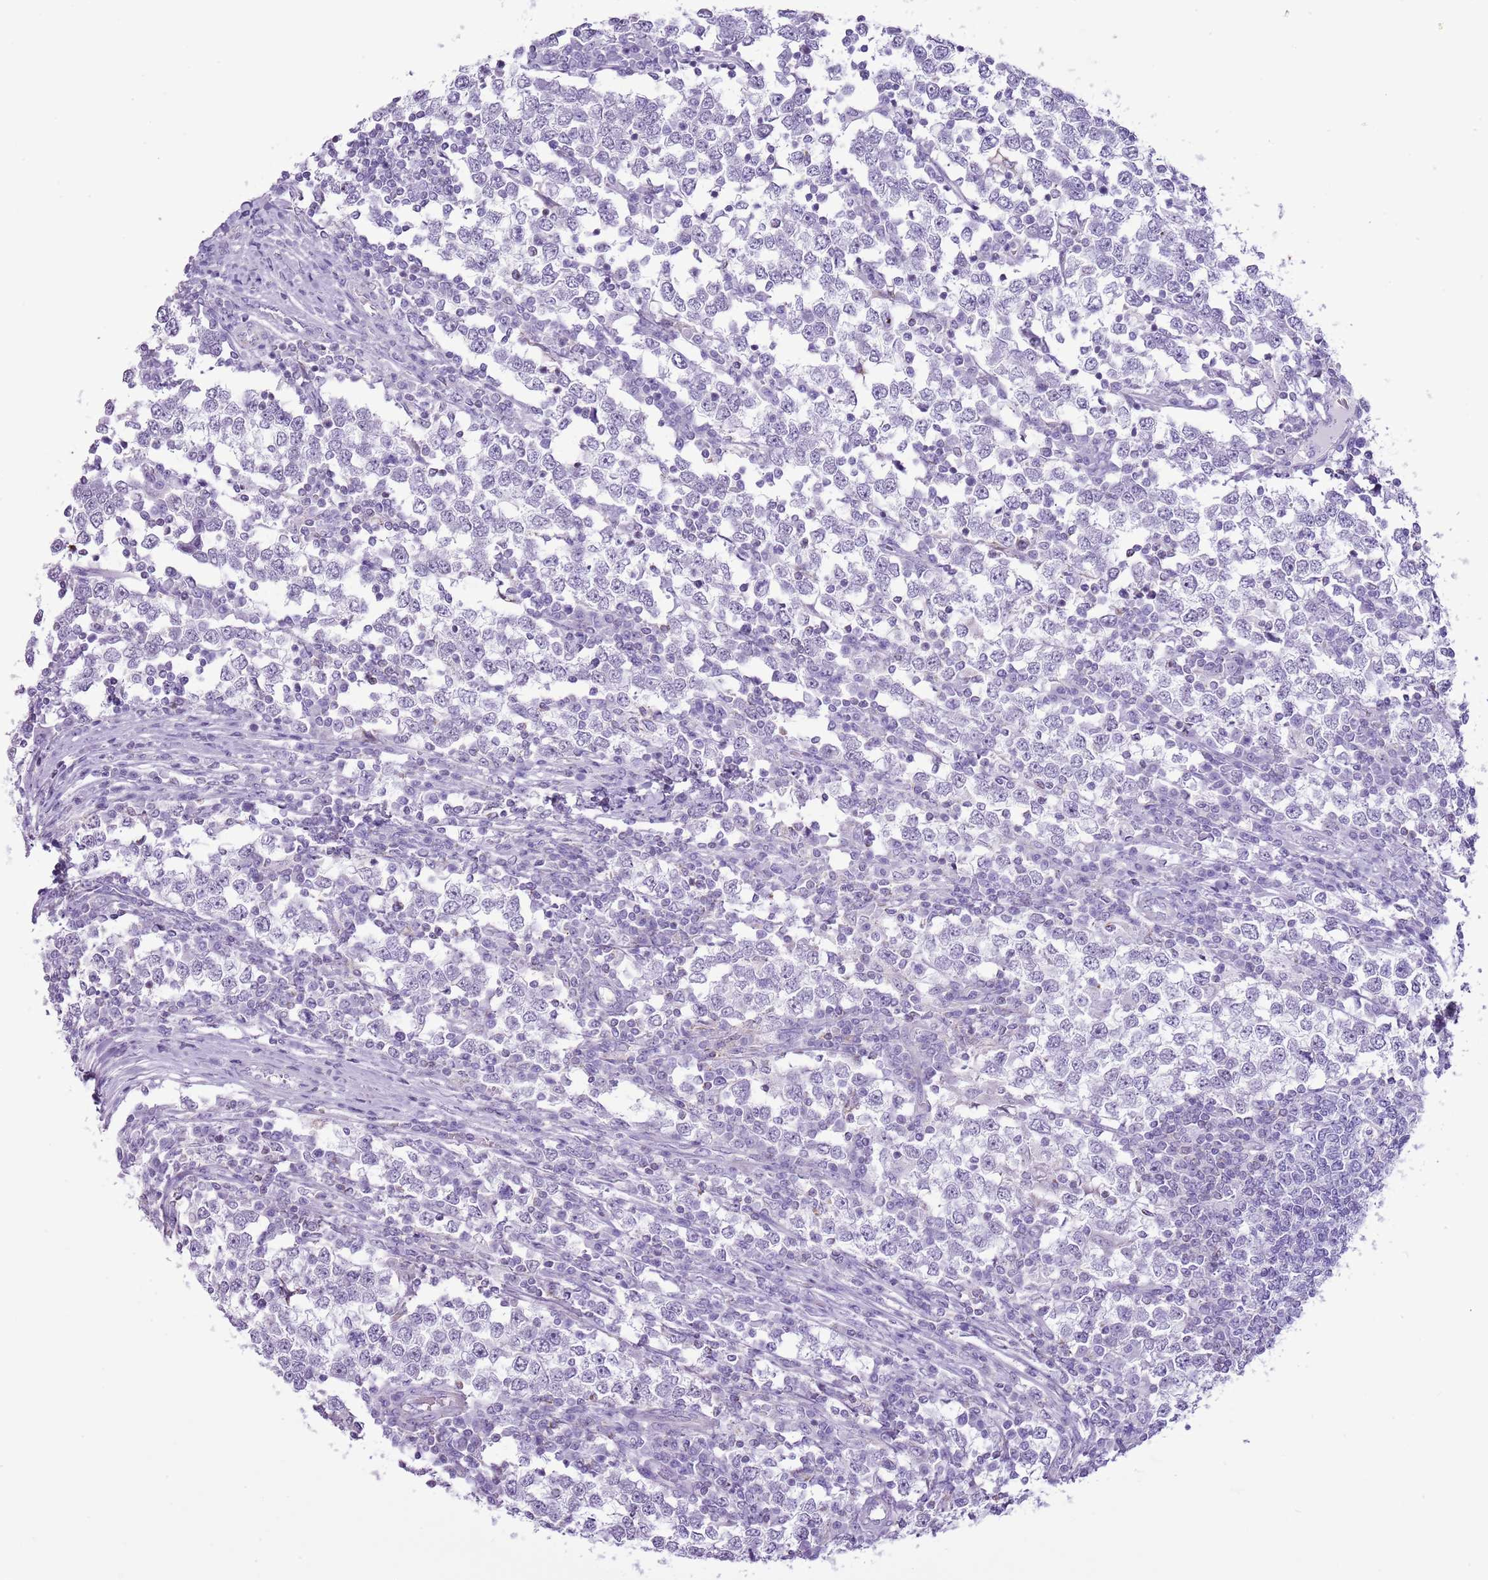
{"staining": {"intensity": "negative", "quantity": "none", "location": "none"}, "tissue": "testis cancer", "cell_type": "Tumor cells", "image_type": "cancer", "snomed": [{"axis": "morphology", "description": "Seminoma, NOS"}, {"axis": "topography", "description": "Testis"}], "caption": "This is a histopathology image of IHC staining of testis cancer (seminoma), which shows no positivity in tumor cells.", "gene": "SLC23A1", "patient": {"sex": "male", "age": 65}}